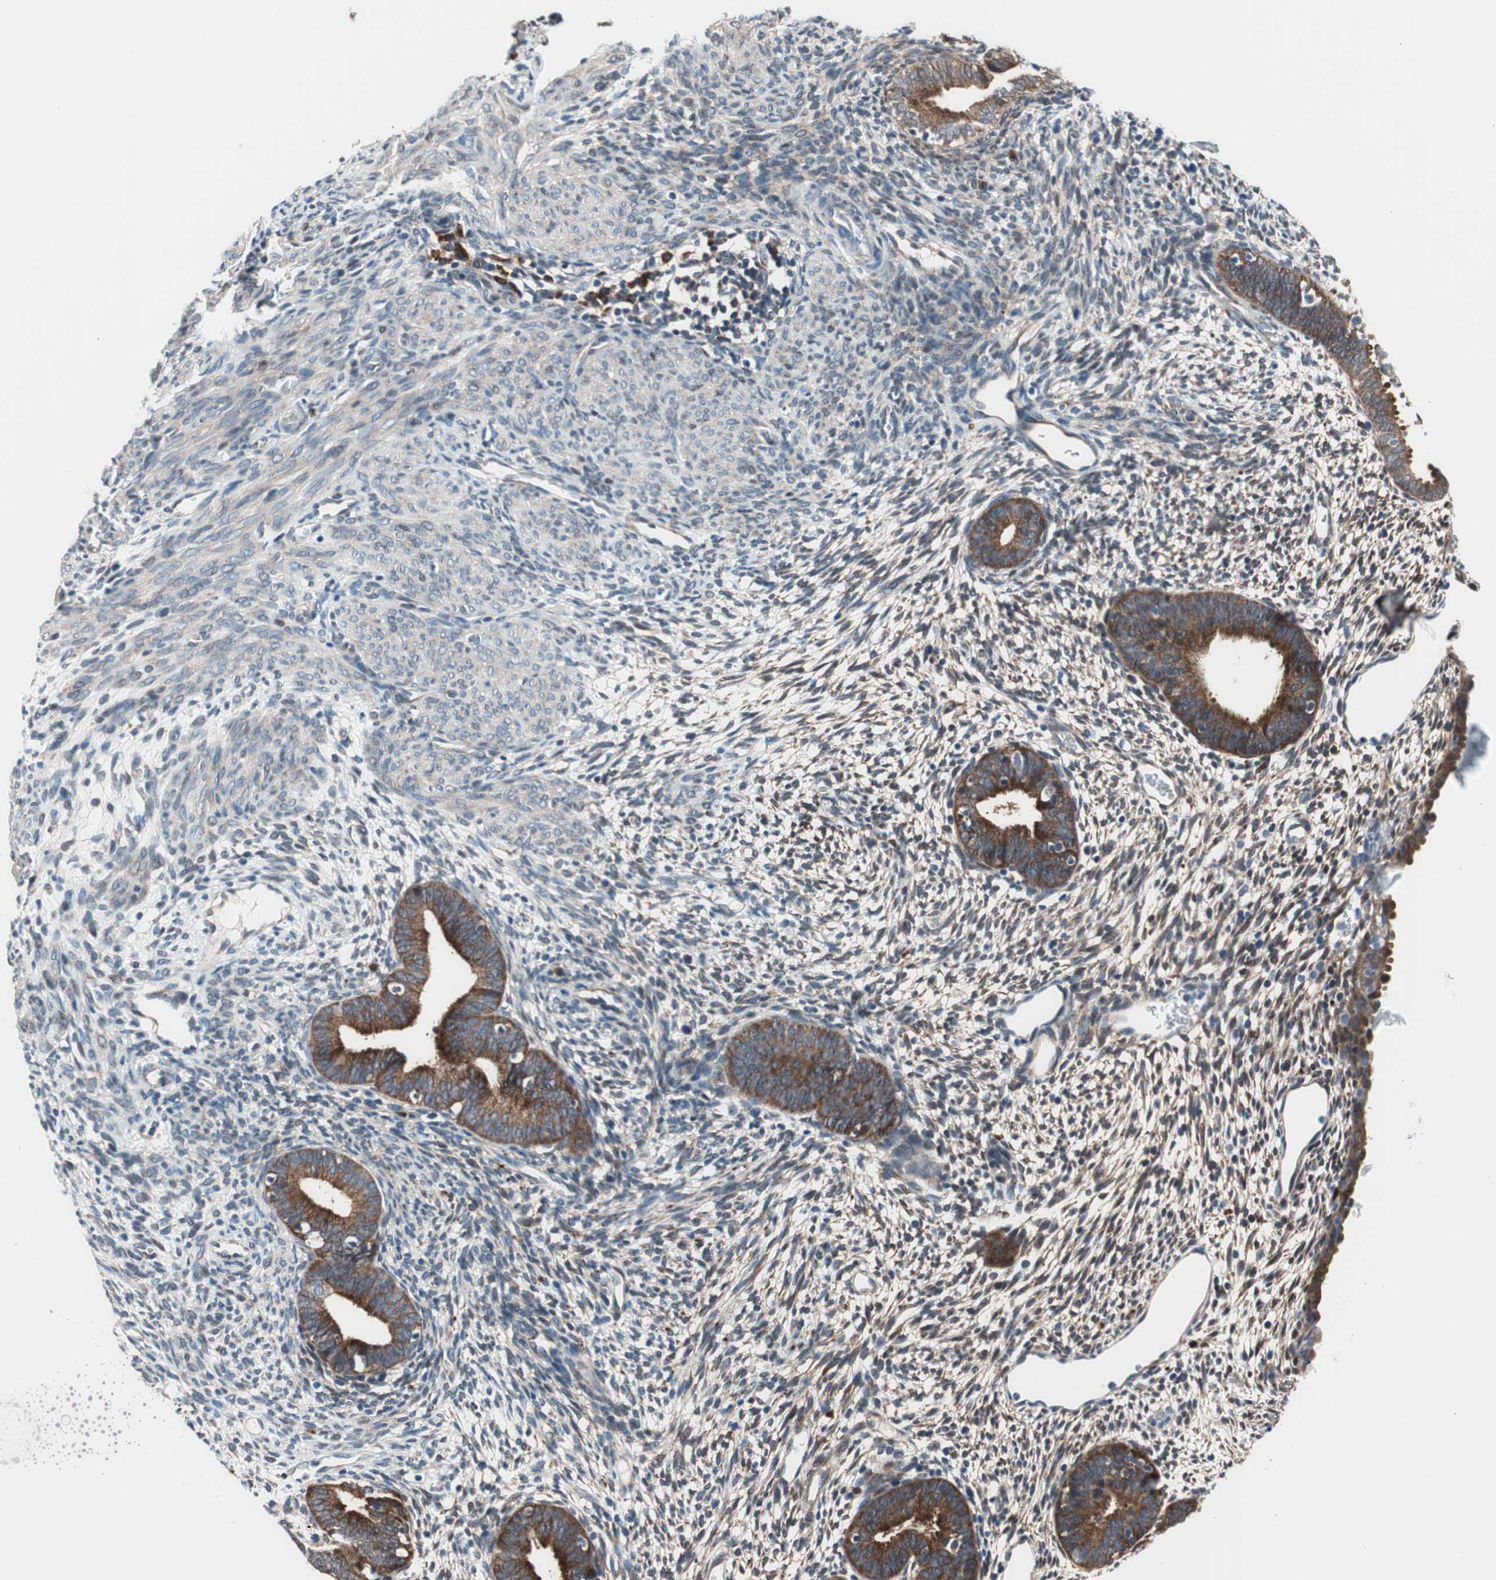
{"staining": {"intensity": "moderate", "quantity": ">75%", "location": "cytoplasmic/membranous,nuclear"}, "tissue": "endometrium", "cell_type": "Cells in endometrial stroma", "image_type": "normal", "snomed": [{"axis": "morphology", "description": "Normal tissue, NOS"}, {"axis": "topography", "description": "Endometrium"}], "caption": "IHC photomicrograph of unremarkable human endometrium stained for a protein (brown), which displays medium levels of moderate cytoplasmic/membranous,nuclear staining in about >75% of cells in endometrial stroma.", "gene": "PRDX2", "patient": {"sex": "female", "age": 72}}